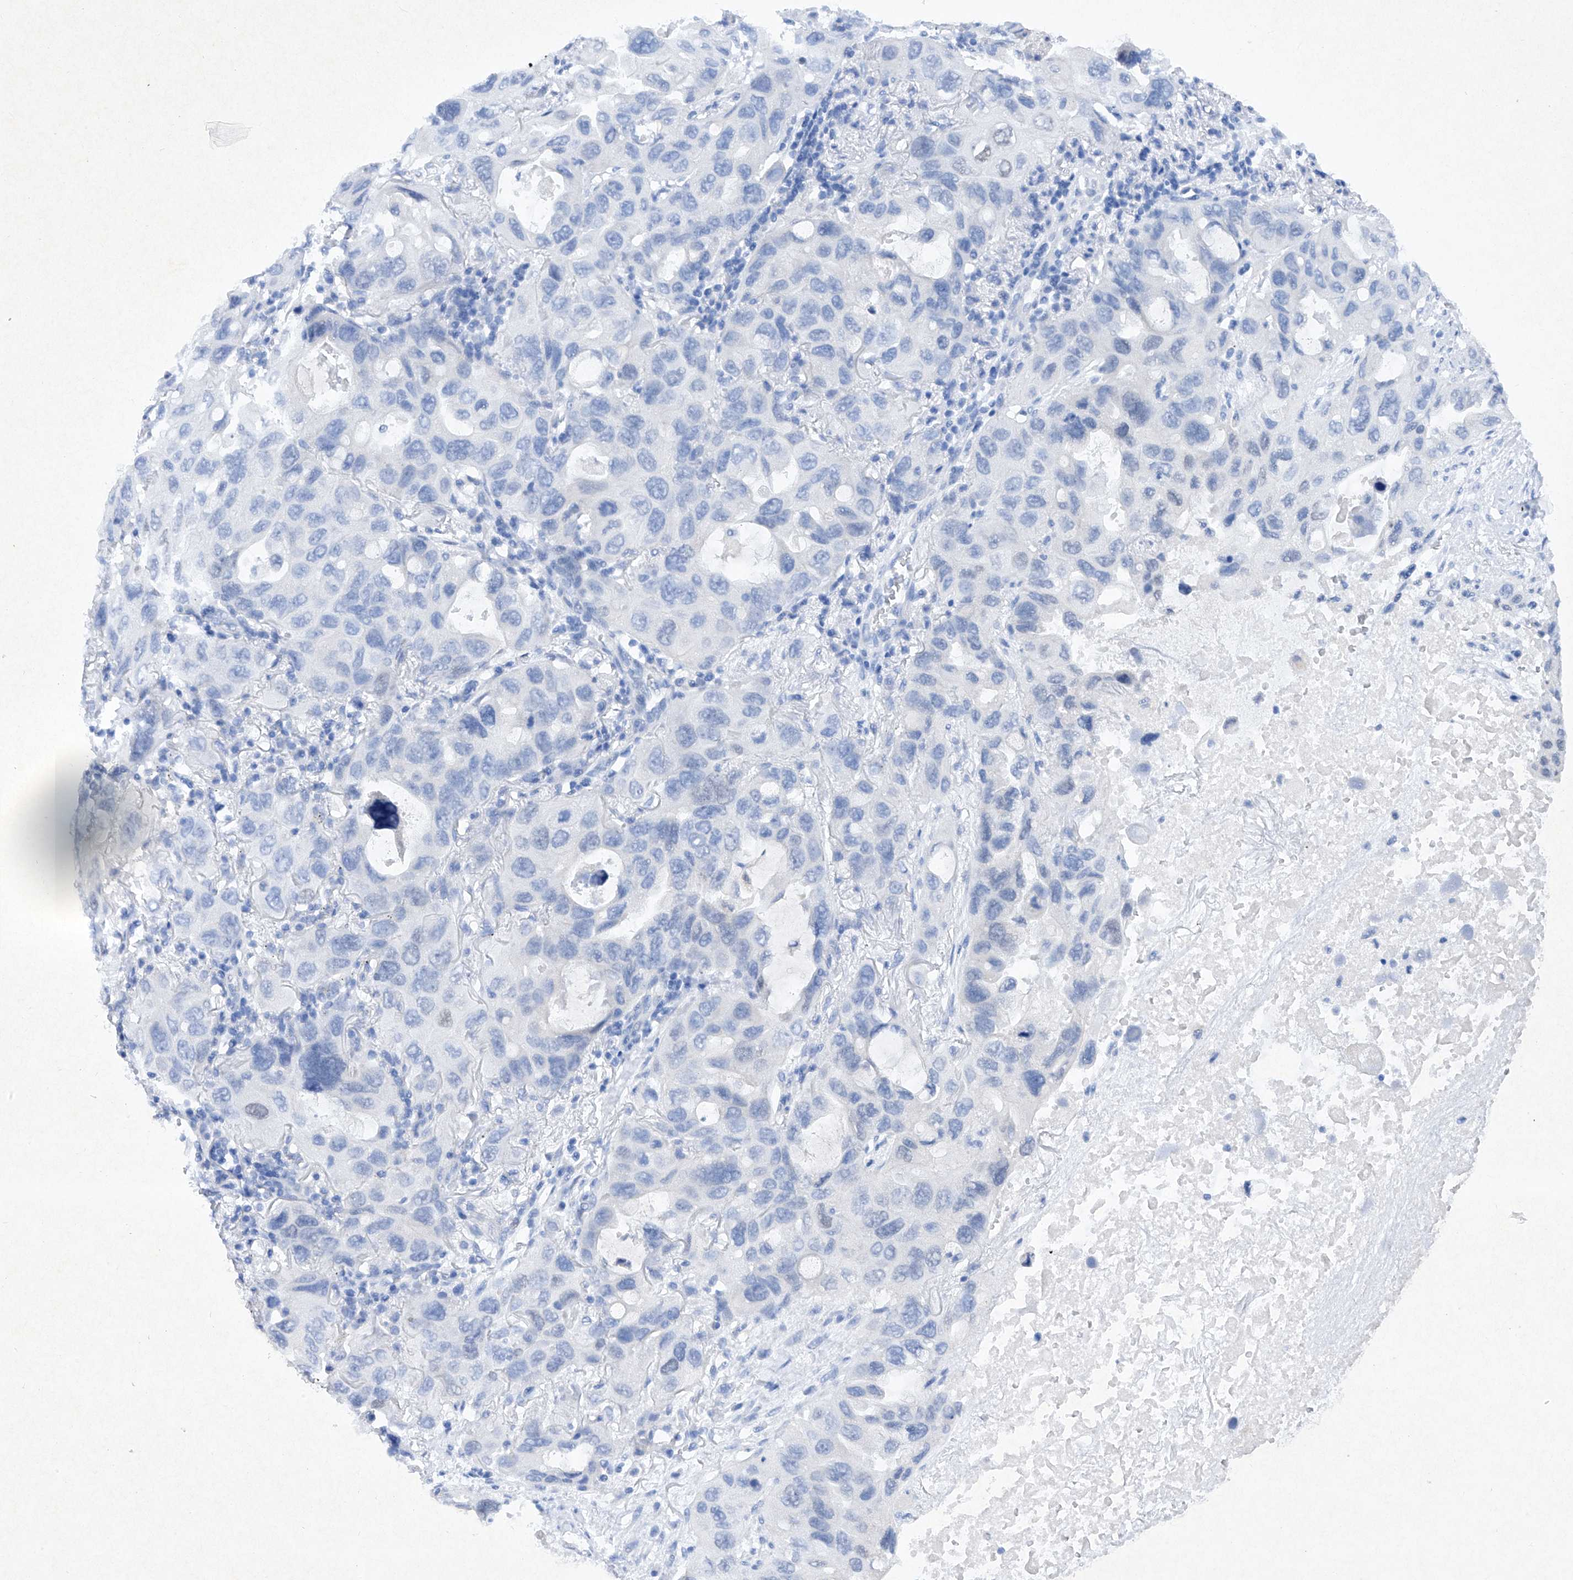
{"staining": {"intensity": "negative", "quantity": "none", "location": "none"}, "tissue": "lung cancer", "cell_type": "Tumor cells", "image_type": "cancer", "snomed": [{"axis": "morphology", "description": "Squamous cell carcinoma, NOS"}, {"axis": "topography", "description": "Lung"}], "caption": "Human lung squamous cell carcinoma stained for a protein using immunohistochemistry shows no staining in tumor cells.", "gene": "BARX2", "patient": {"sex": "female", "age": 73}}